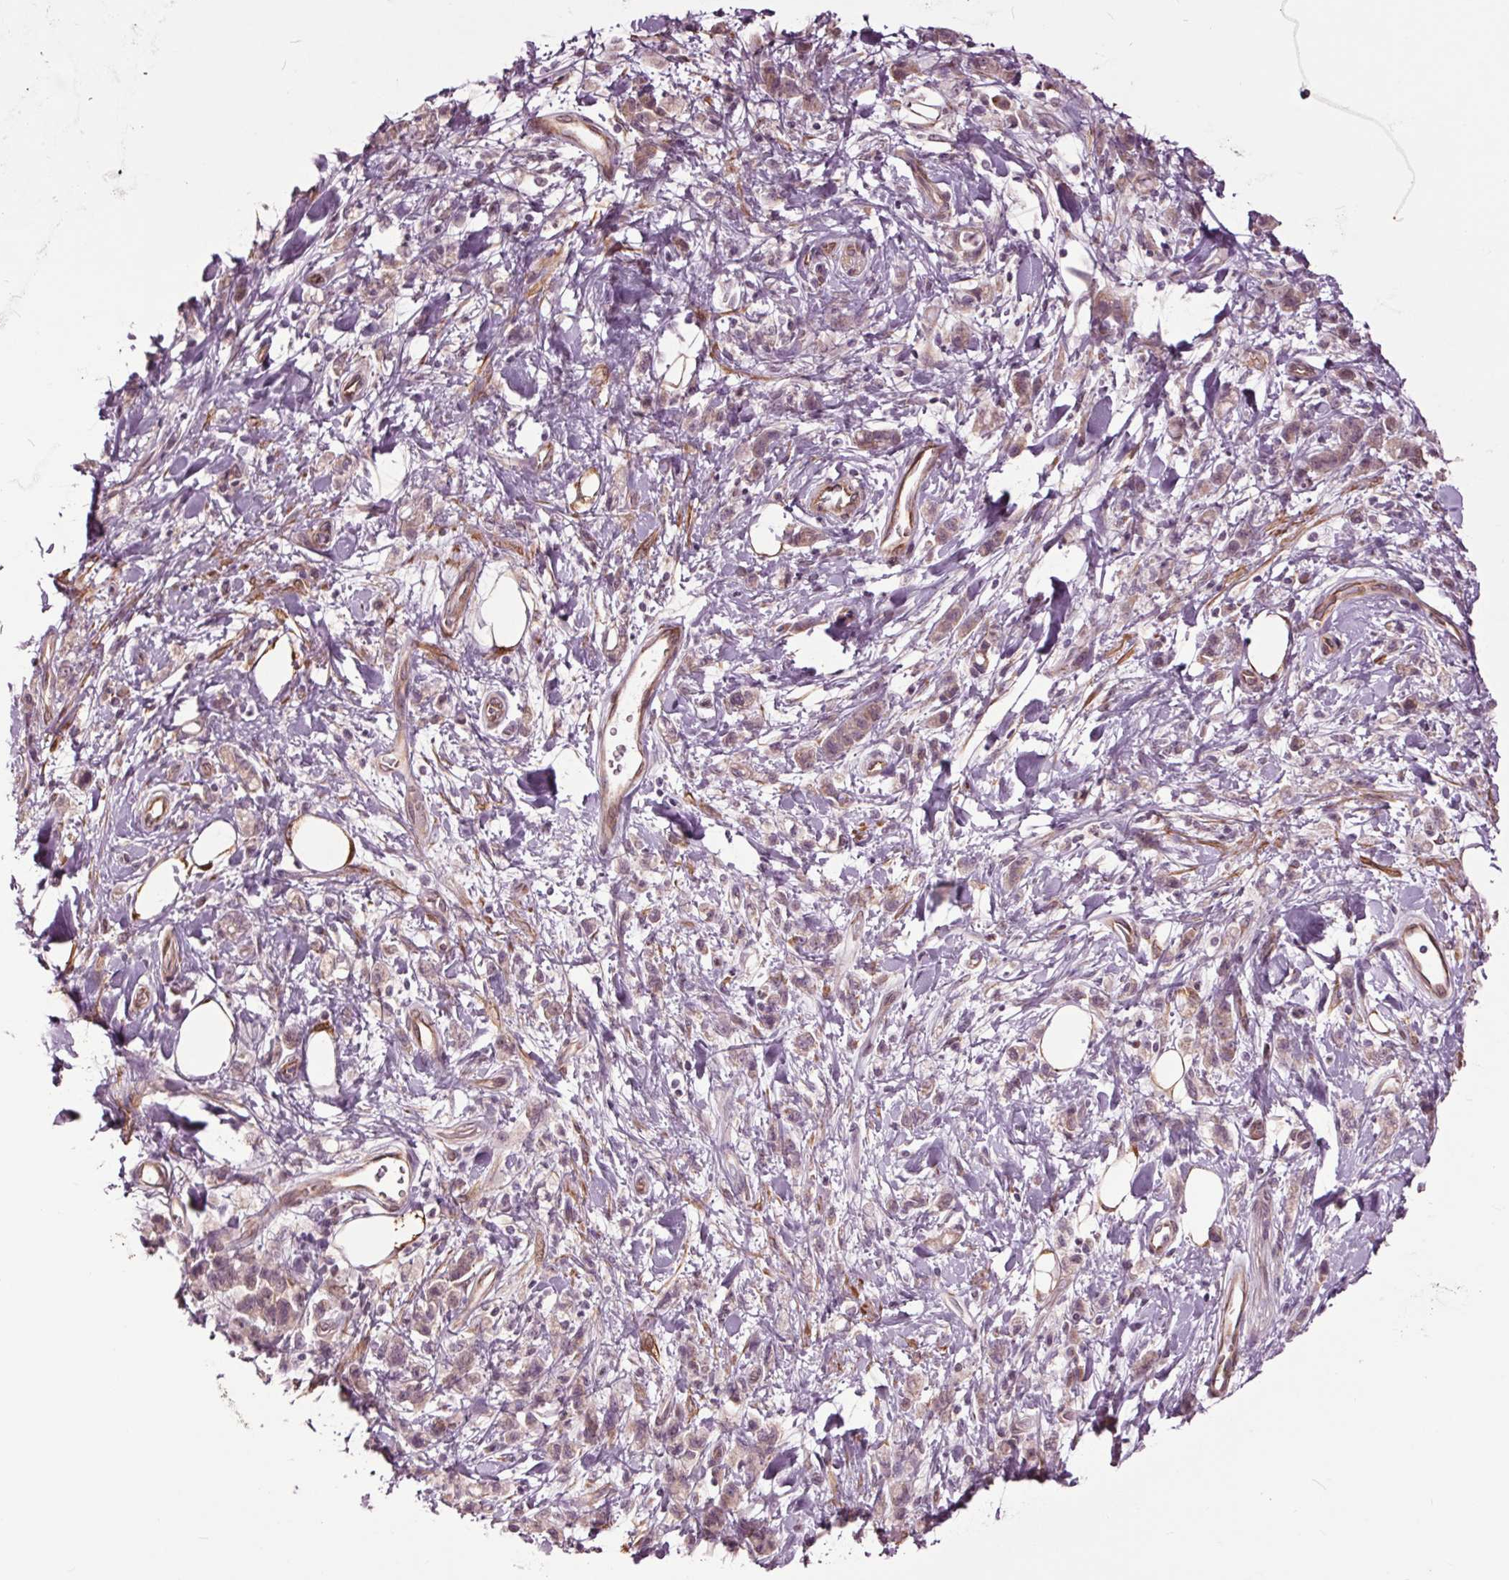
{"staining": {"intensity": "weak", "quantity": "<25%", "location": "cytoplasmic/membranous"}, "tissue": "stomach cancer", "cell_type": "Tumor cells", "image_type": "cancer", "snomed": [{"axis": "morphology", "description": "Adenocarcinoma, NOS"}, {"axis": "topography", "description": "Stomach"}], "caption": "DAB (3,3'-diaminobenzidine) immunohistochemical staining of stomach cancer exhibits no significant staining in tumor cells. (DAB (3,3'-diaminobenzidine) IHC with hematoxylin counter stain).", "gene": "HAUS5", "patient": {"sex": "male", "age": 77}}